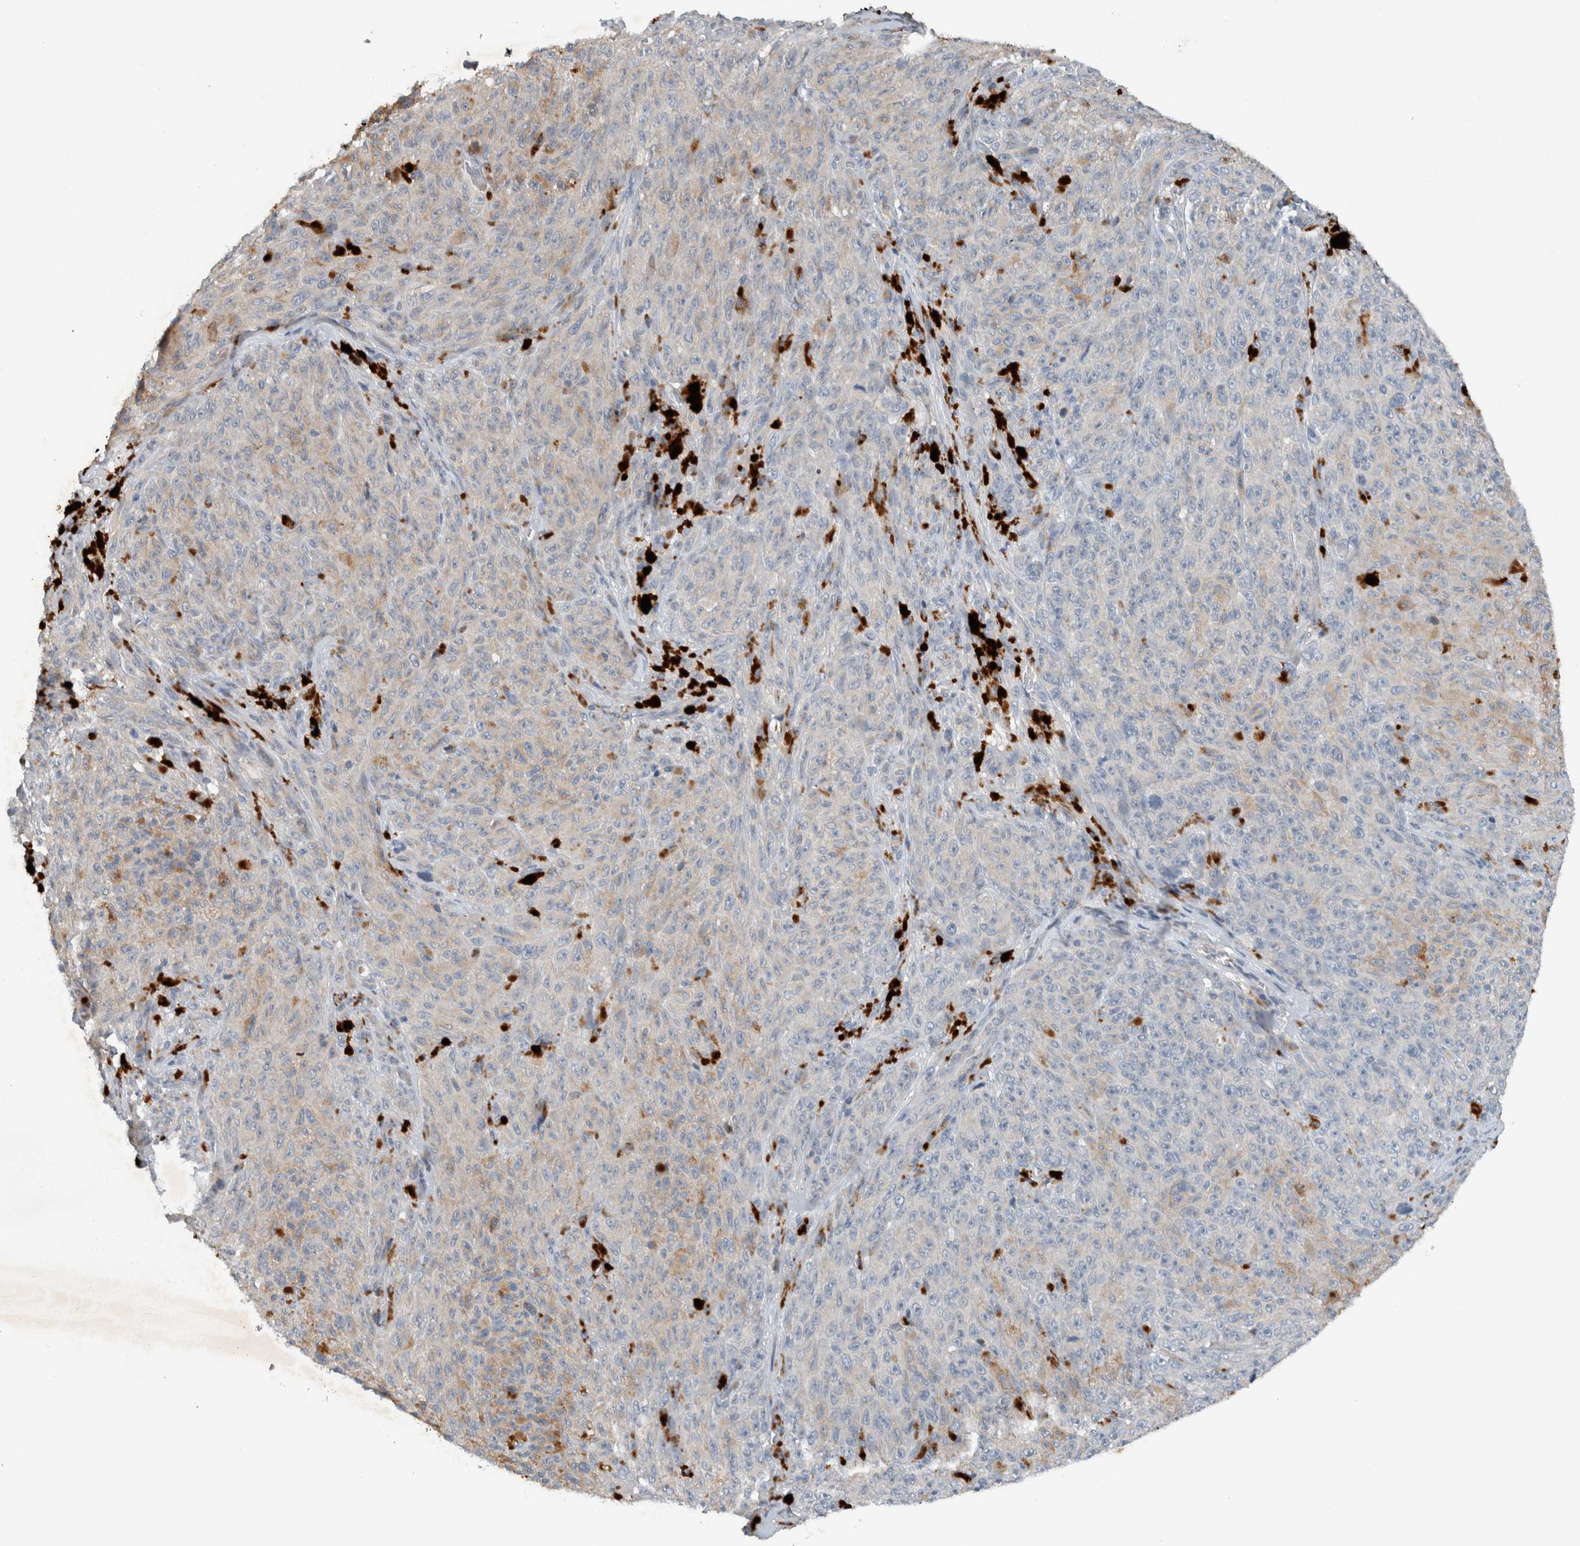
{"staining": {"intensity": "negative", "quantity": "none", "location": "none"}, "tissue": "melanoma", "cell_type": "Tumor cells", "image_type": "cancer", "snomed": [{"axis": "morphology", "description": "Malignant melanoma, NOS"}, {"axis": "topography", "description": "Skin"}], "caption": "IHC histopathology image of human melanoma stained for a protein (brown), which reveals no positivity in tumor cells.", "gene": "UGCG", "patient": {"sex": "female", "age": 82}}